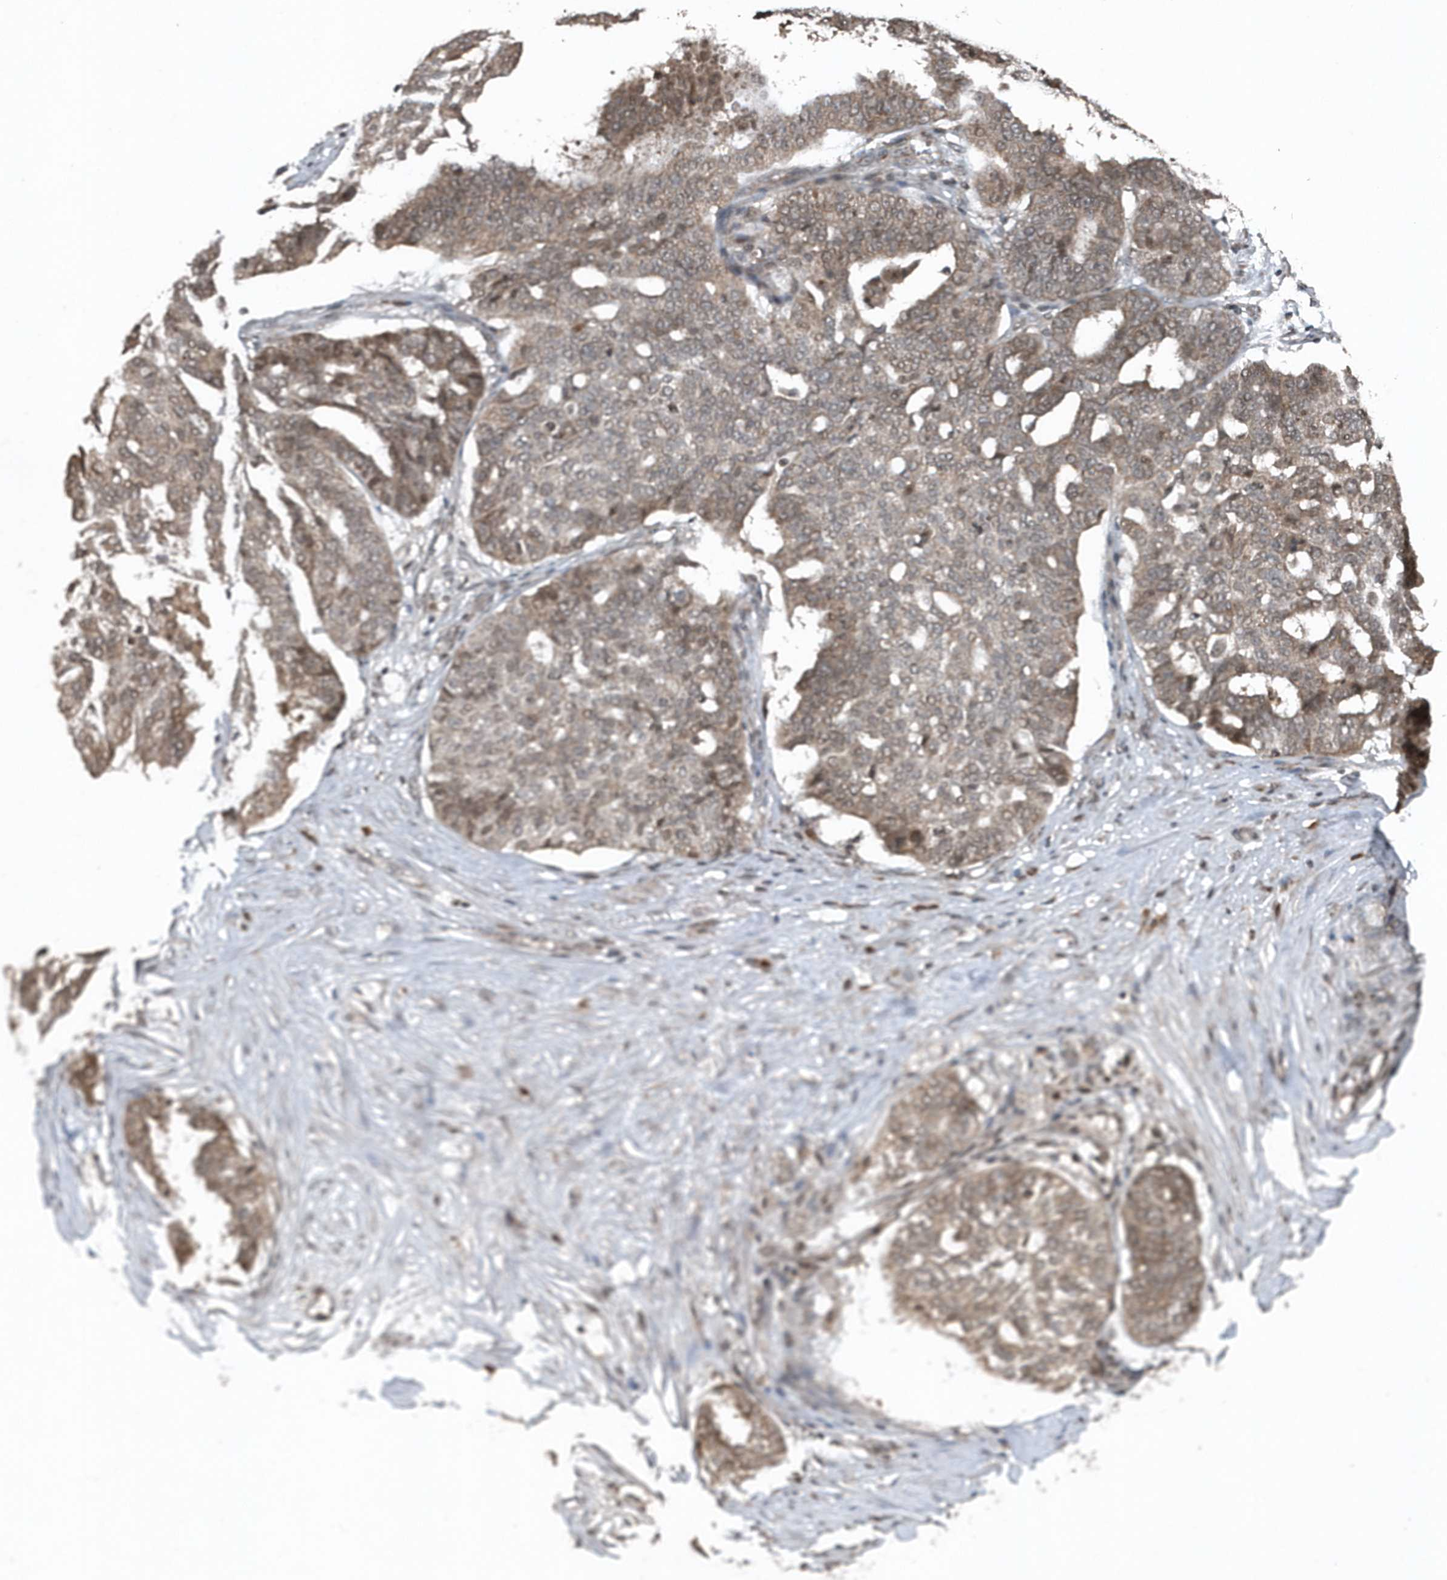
{"staining": {"intensity": "weak", "quantity": "25%-75%", "location": "cytoplasmic/membranous,nuclear"}, "tissue": "ovarian cancer", "cell_type": "Tumor cells", "image_type": "cancer", "snomed": [{"axis": "morphology", "description": "Cystadenocarcinoma, serous, NOS"}, {"axis": "topography", "description": "Ovary"}], "caption": "Protein staining of ovarian cancer tissue reveals weak cytoplasmic/membranous and nuclear expression in approximately 25%-75% of tumor cells.", "gene": "EIF2B1", "patient": {"sex": "female", "age": 59}}